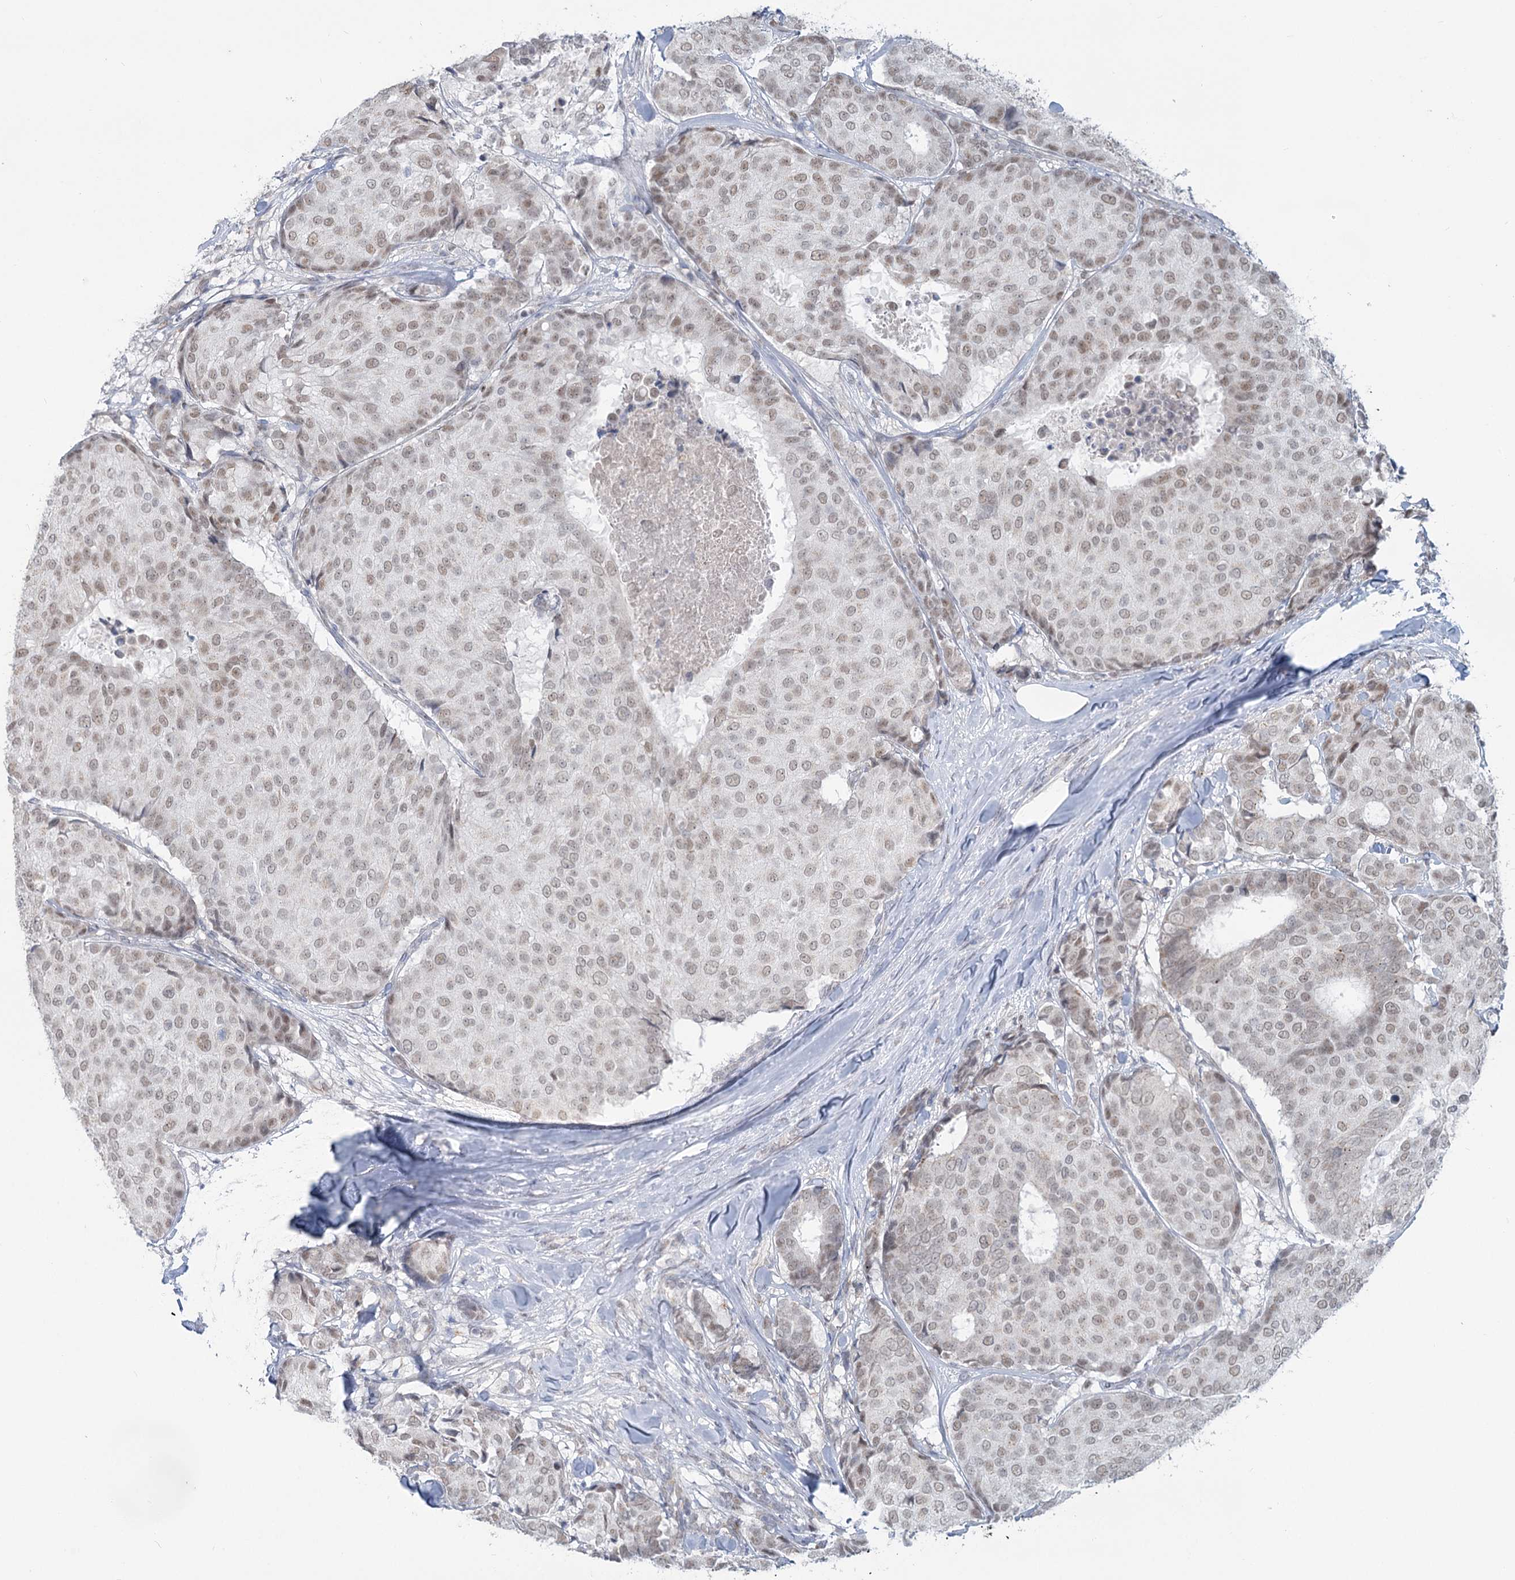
{"staining": {"intensity": "weak", "quantity": ">75%", "location": "nuclear"}, "tissue": "breast cancer", "cell_type": "Tumor cells", "image_type": "cancer", "snomed": [{"axis": "morphology", "description": "Duct carcinoma"}, {"axis": "topography", "description": "Breast"}], "caption": "This histopathology image exhibits immunohistochemistry (IHC) staining of human breast cancer (invasive ductal carcinoma), with low weak nuclear positivity in about >75% of tumor cells.", "gene": "MTG1", "patient": {"sex": "female", "age": 75}}